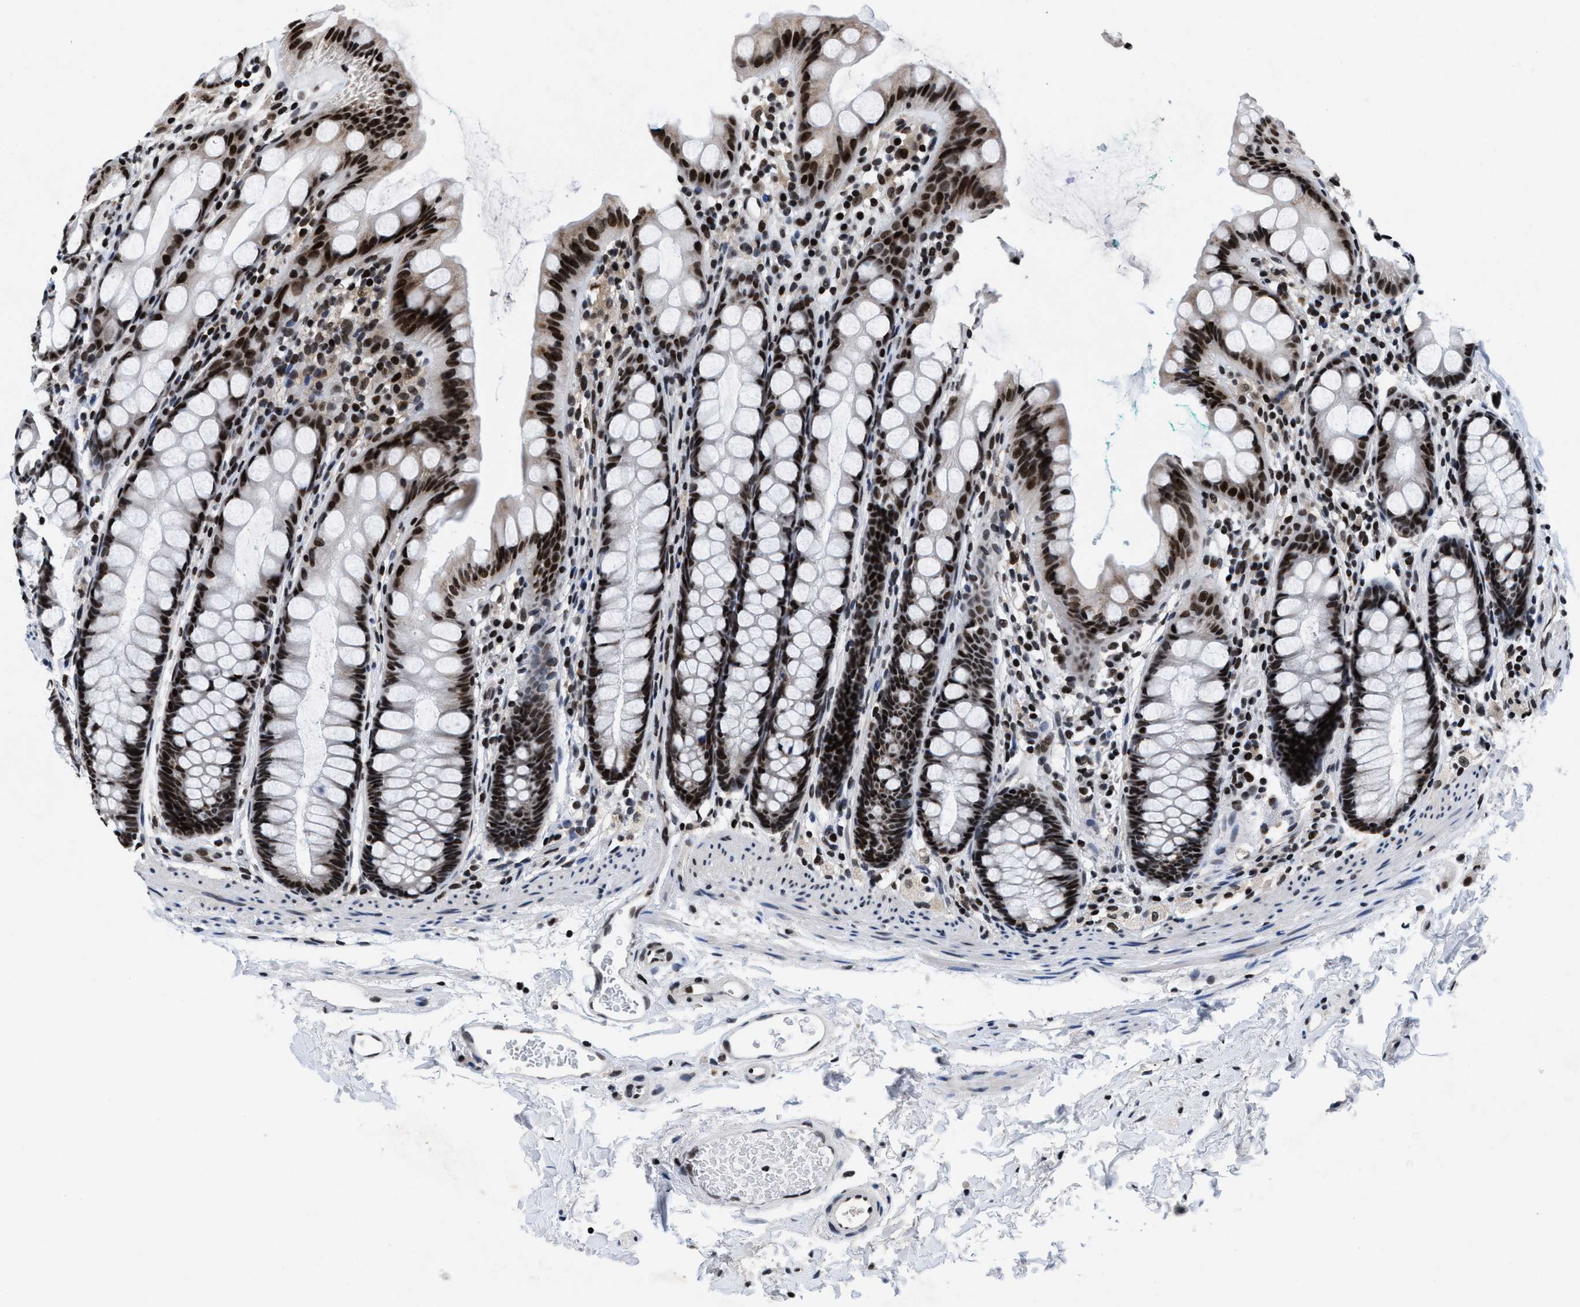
{"staining": {"intensity": "strong", "quantity": ">75%", "location": "nuclear"}, "tissue": "rectum", "cell_type": "Glandular cells", "image_type": "normal", "snomed": [{"axis": "morphology", "description": "Normal tissue, NOS"}, {"axis": "topography", "description": "Rectum"}], "caption": "About >75% of glandular cells in normal human rectum display strong nuclear protein expression as visualized by brown immunohistochemical staining.", "gene": "WDR81", "patient": {"sex": "female", "age": 65}}